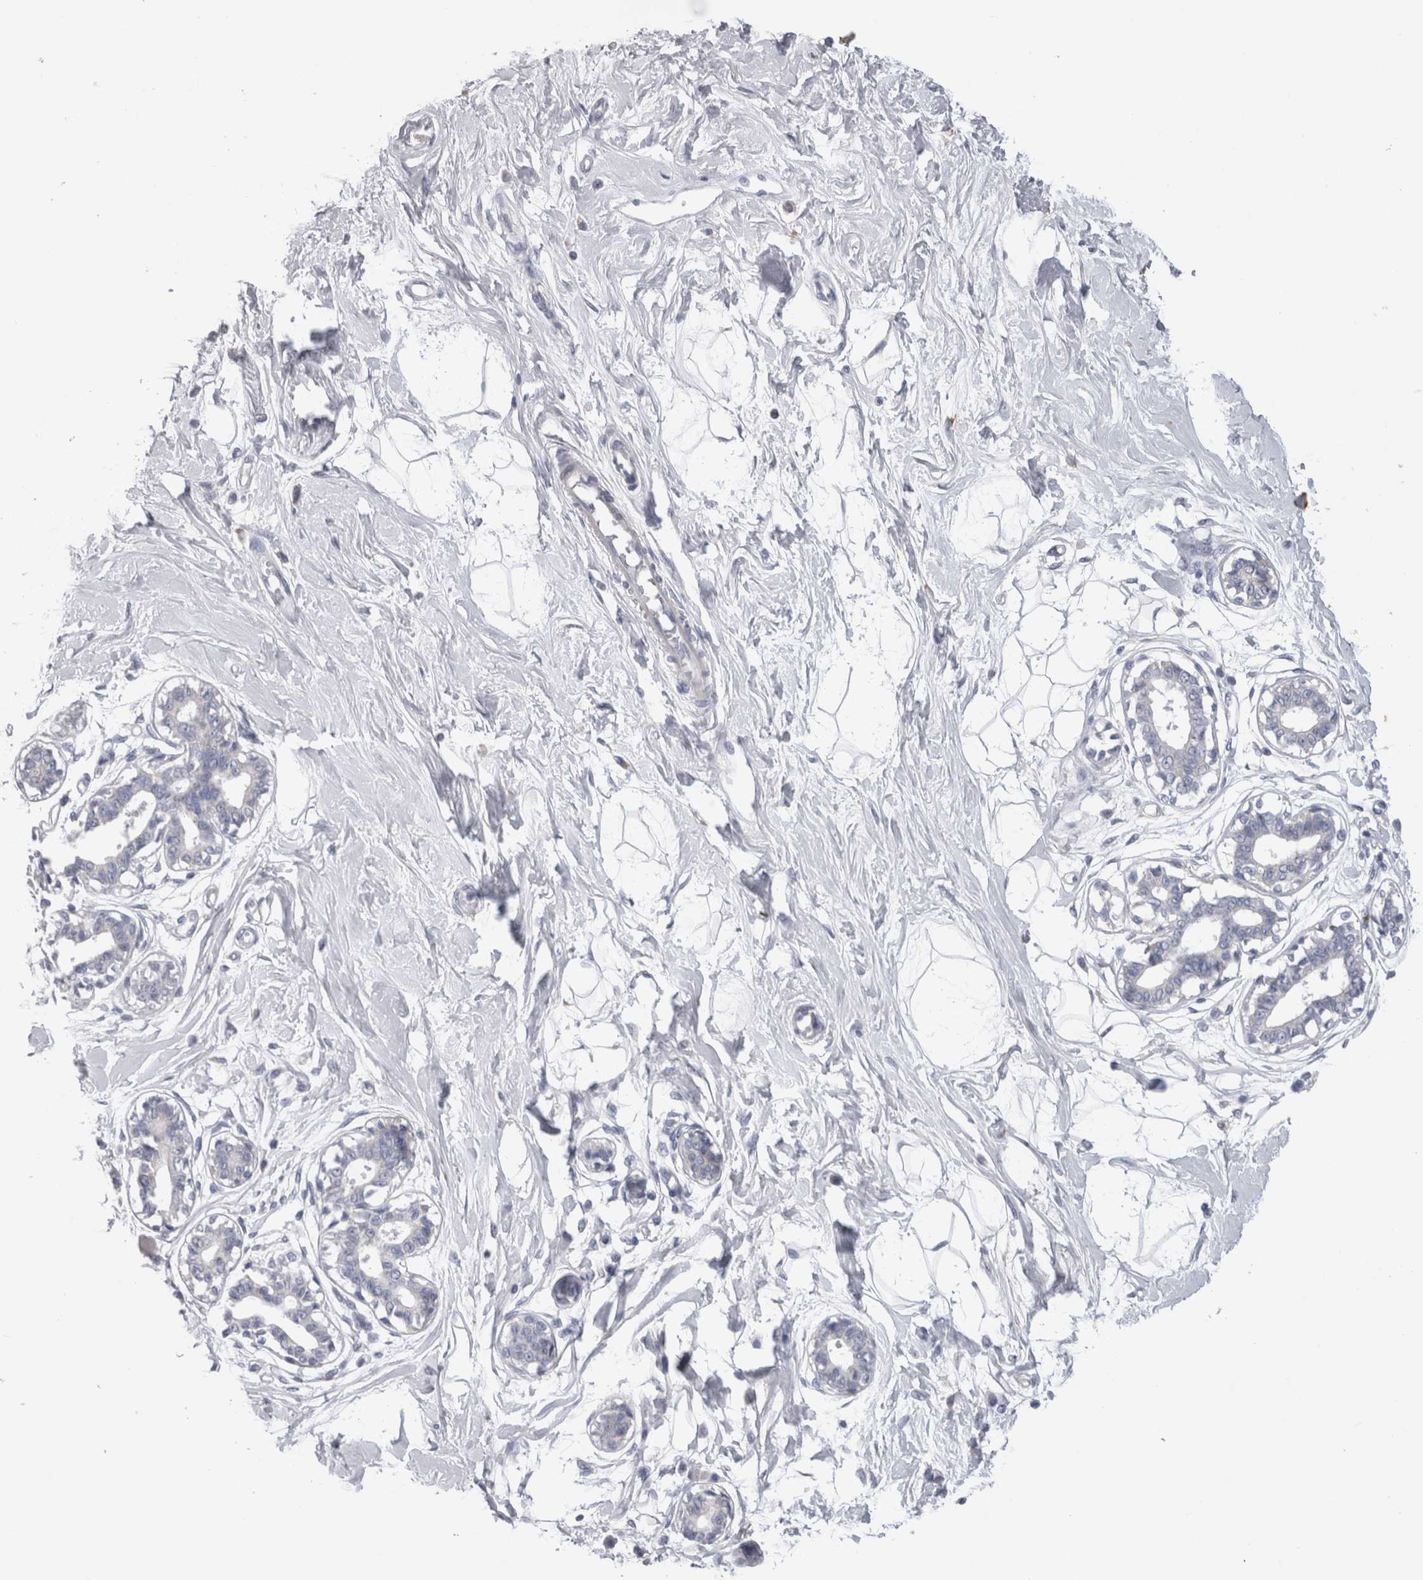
{"staining": {"intensity": "negative", "quantity": "none", "location": "none"}, "tissue": "breast", "cell_type": "Adipocytes", "image_type": "normal", "snomed": [{"axis": "morphology", "description": "Normal tissue, NOS"}, {"axis": "topography", "description": "Breast"}], "caption": "The image demonstrates no significant expression in adipocytes of breast.", "gene": "DHRS4", "patient": {"sex": "female", "age": 45}}